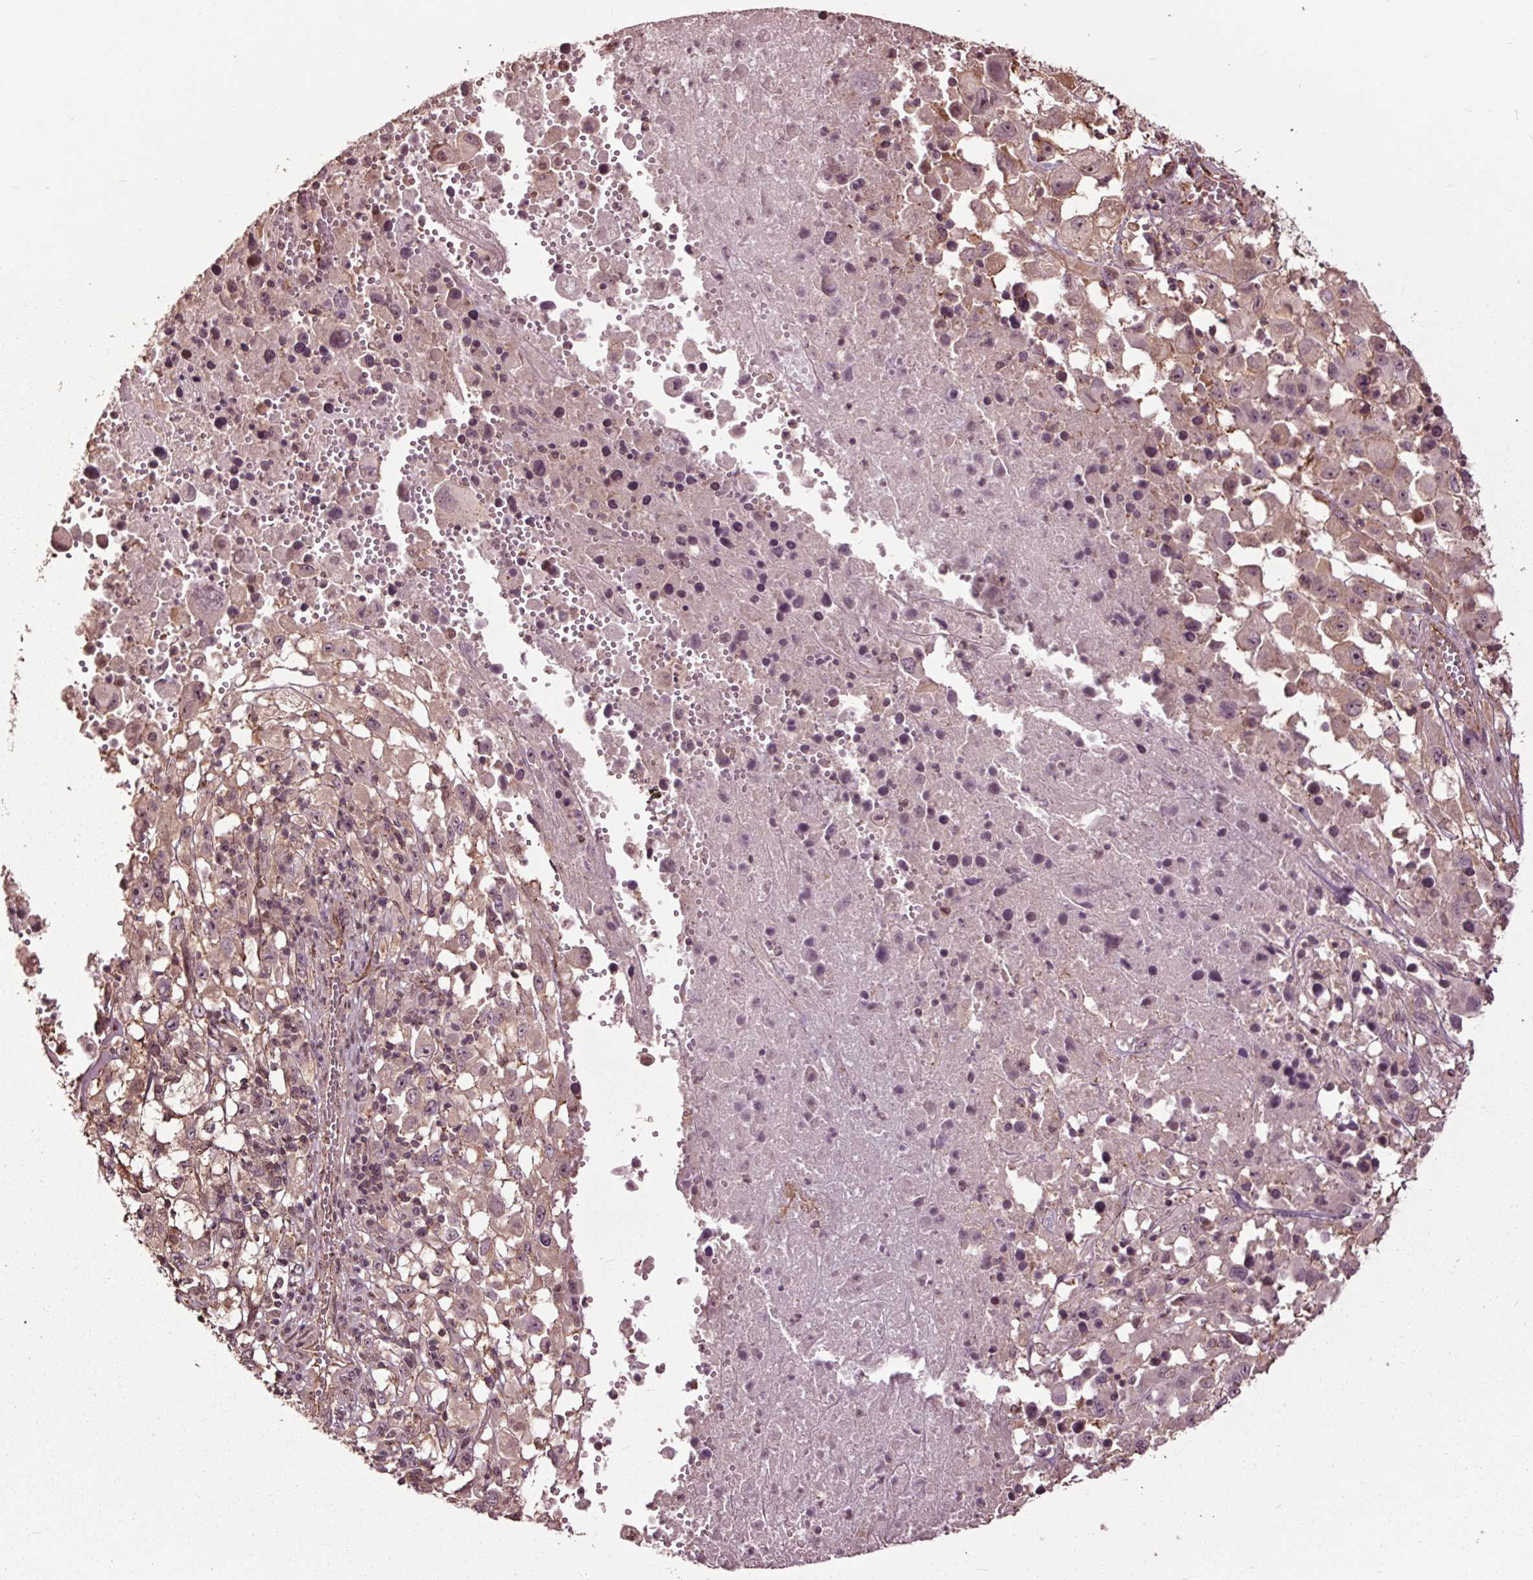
{"staining": {"intensity": "weak", "quantity": ">75%", "location": "cytoplasmic/membranous,nuclear"}, "tissue": "melanoma", "cell_type": "Tumor cells", "image_type": "cancer", "snomed": [{"axis": "morphology", "description": "Malignant melanoma, Metastatic site"}, {"axis": "topography", "description": "Soft tissue"}], "caption": "This is an image of immunohistochemistry staining of melanoma, which shows weak staining in the cytoplasmic/membranous and nuclear of tumor cells.", "gene": "CEP95", "patient": {"sex": "male", "age": 50}}